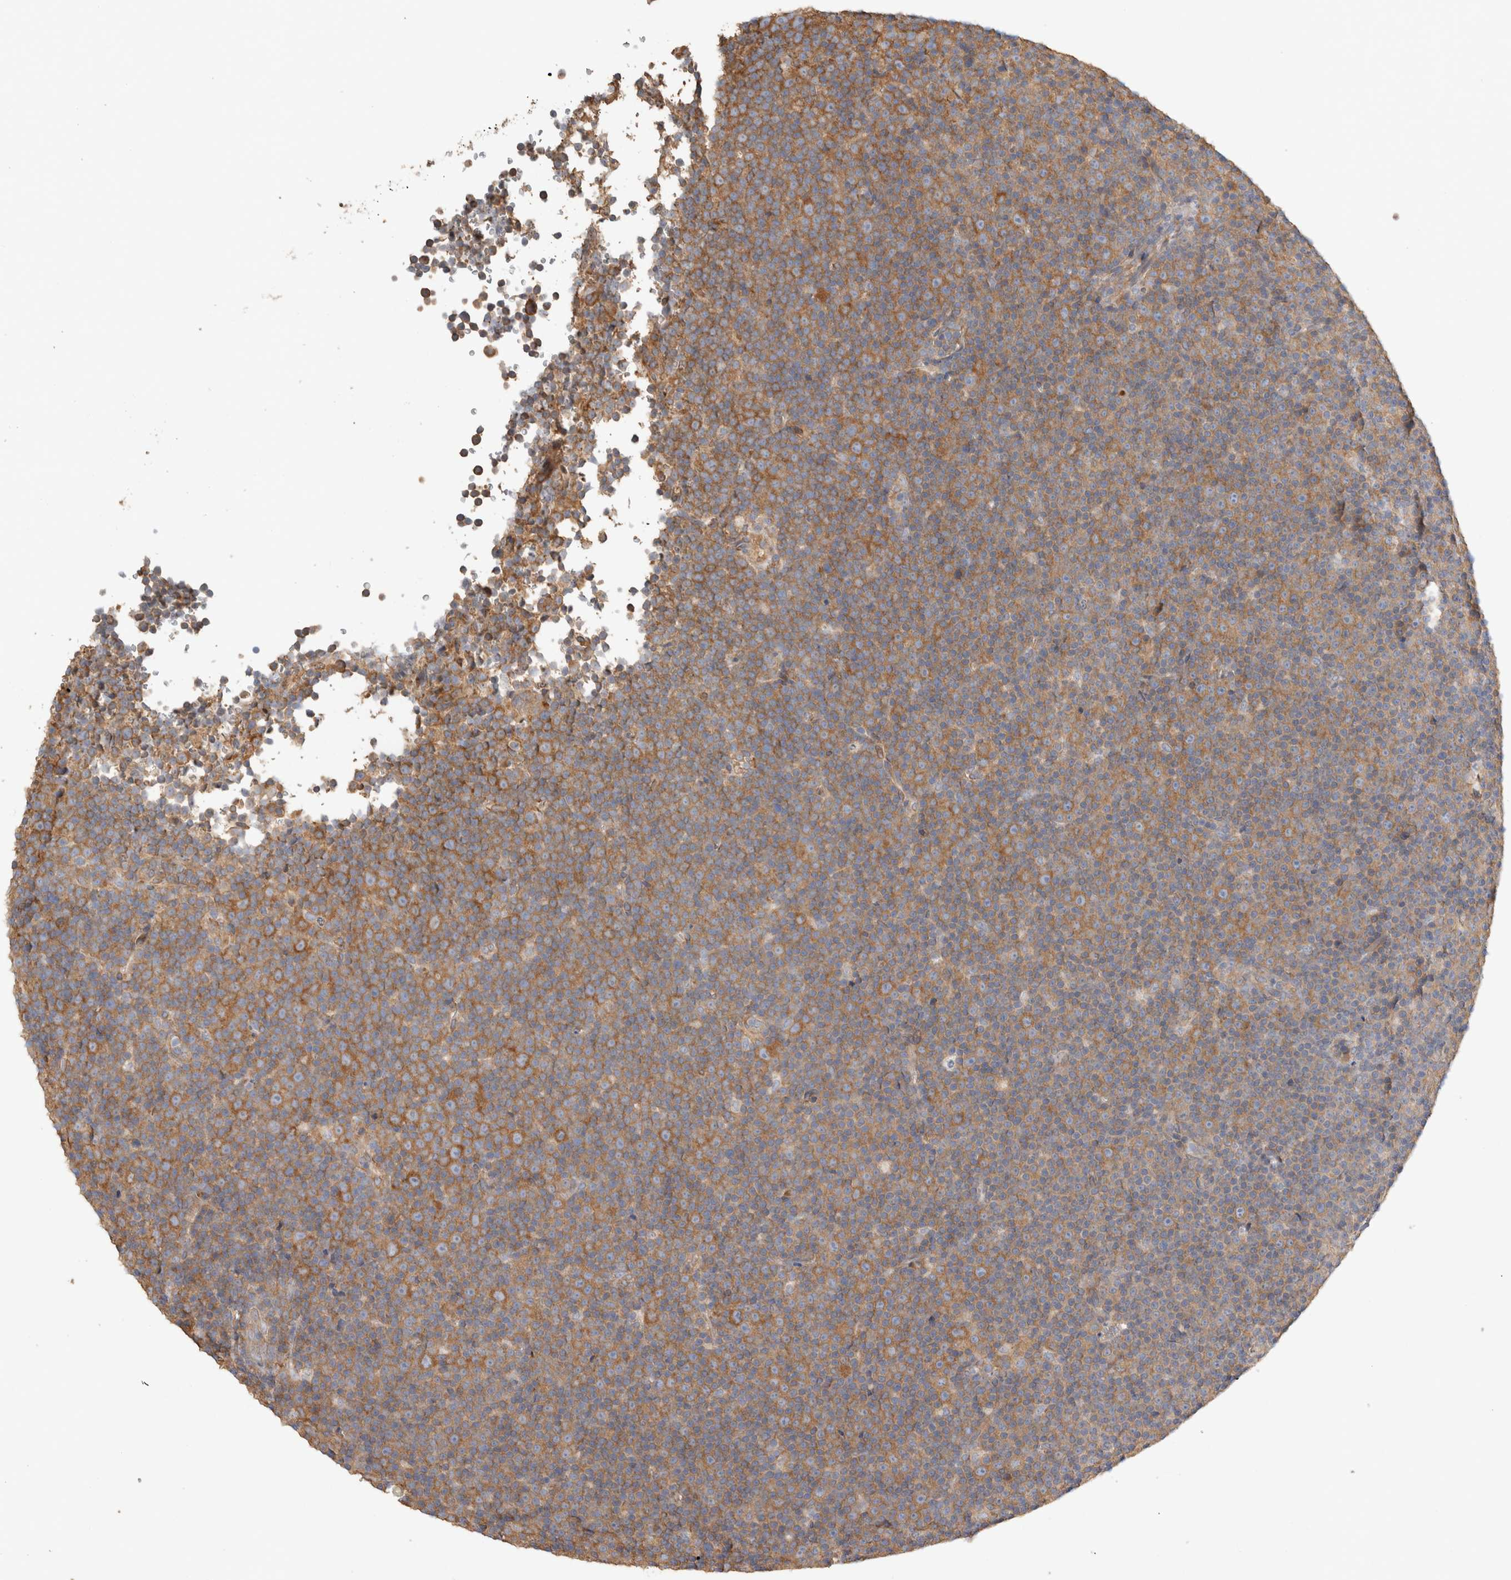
{"staining": {"intensity": "moderate", "quantity": ">75%", "location": "cytoplasmic/membranous"}, "tissue": "lymphoma", "cell_type": "Tumor cells", "image_type": "cancer", "snomed": [{"axis": "morphology", "description": "Malignant lymphoma, non-Hodgkin's type, Low grade"}, {"axis": "topography", "description": "Lymph node"}], "caption": "The micrograph exhibits immunohistochemical staining of lymphoma. There is moderate cytoplasmic/membranous staining is appreciated in approximately >75% of tumor cells. (DAB (3,3'-diaminobenzidine) IHC with brightfield microscopy, high magnification).", "gene": "EIF4G3", "patient": {"sex": "female", "age": 67}}